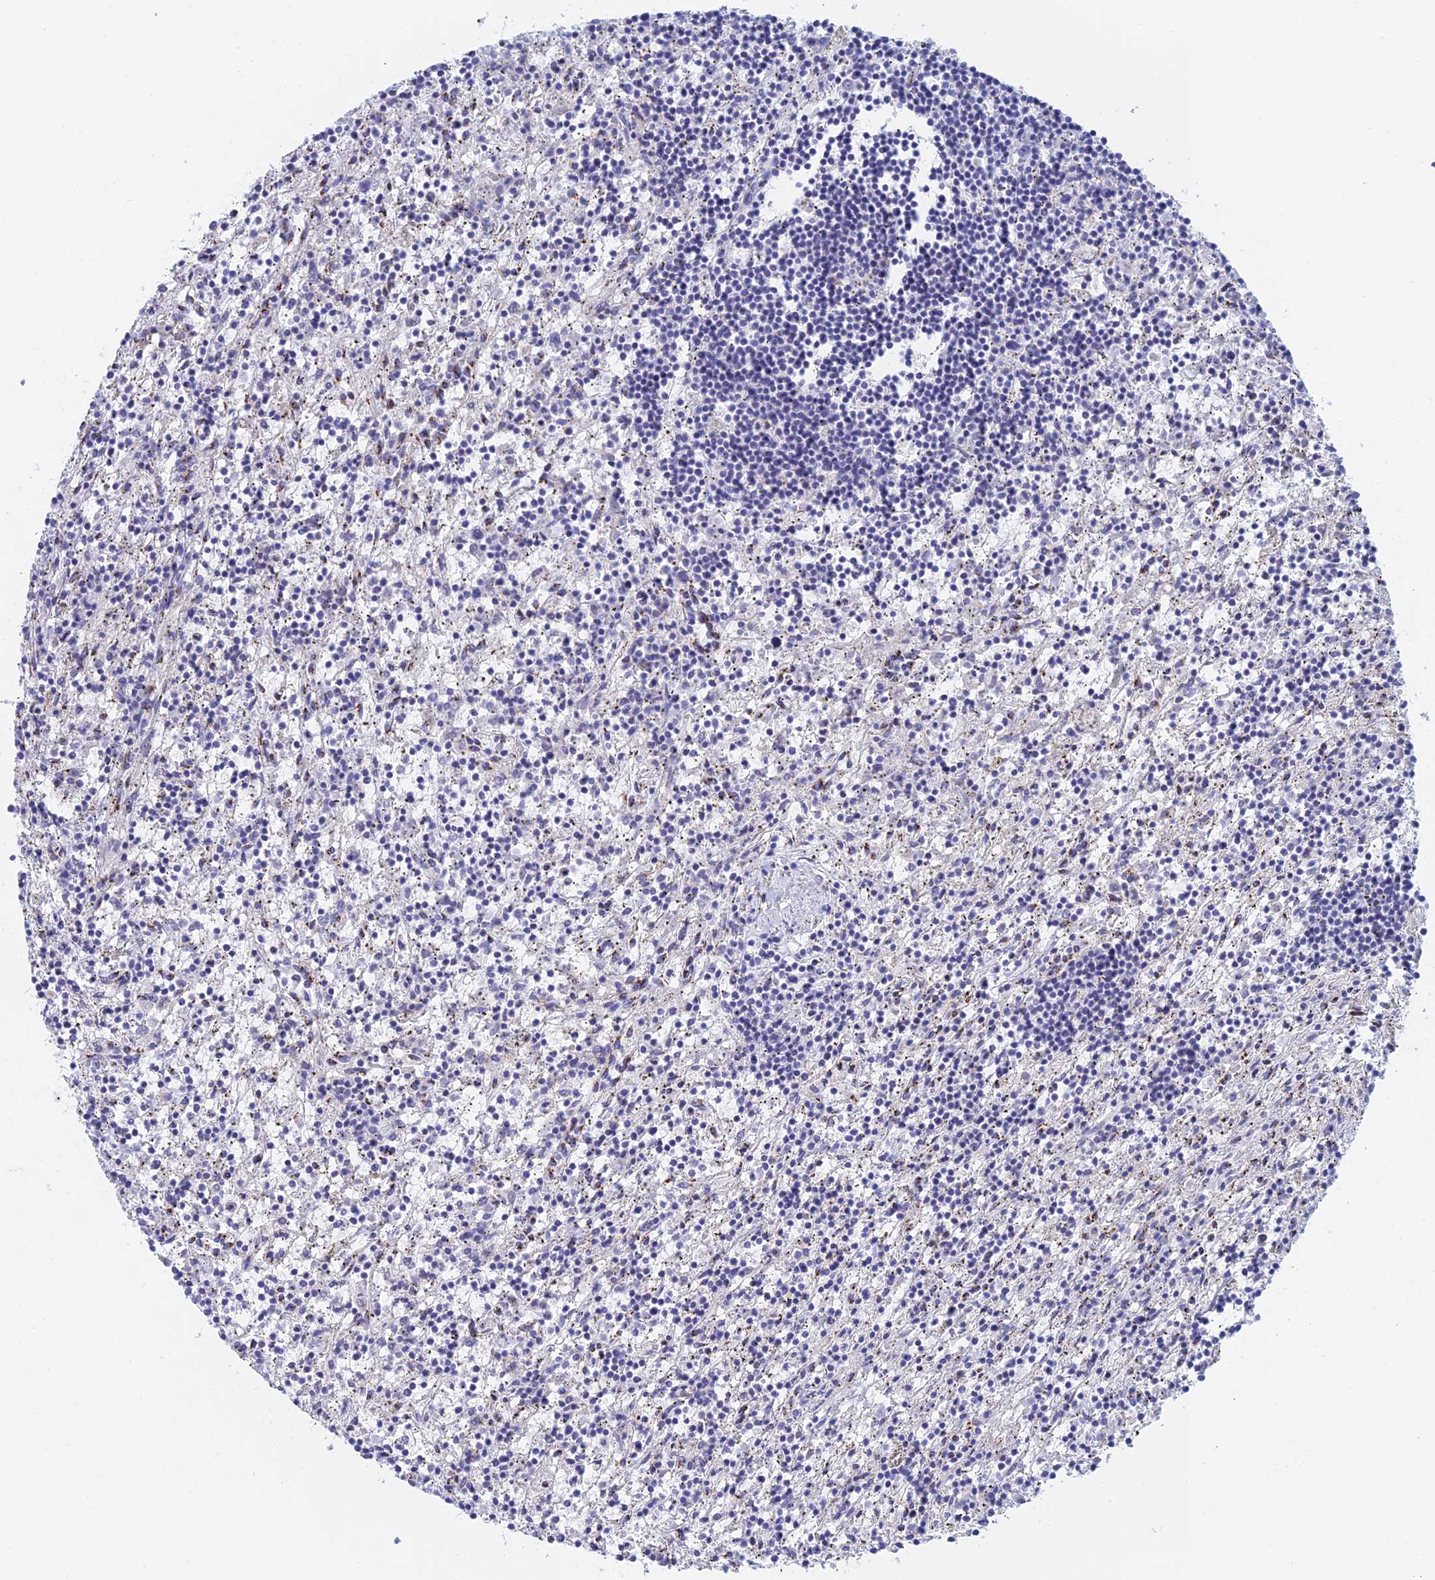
{"staining": {"intensity": "negative", "quantity": "none", "location": "none"}, "tissue": "lymphoma", "cell_type": "Tumor cells", "image_type": "cancer", "snomed": [{"axis": "morphology", "description": "Malignant lymphoma, non-Hodgkin's type, Low grade"}, {"axis": "topography", "description": "Spleen"}], "caption": "Immunohistochemistry (IHC) photomicrograph of human lymphoma stained for a protein (brown), which shows no expression in tumor cells.", "gene": "SLC24A3", "patient": {"sex": "male", "age": 76}}